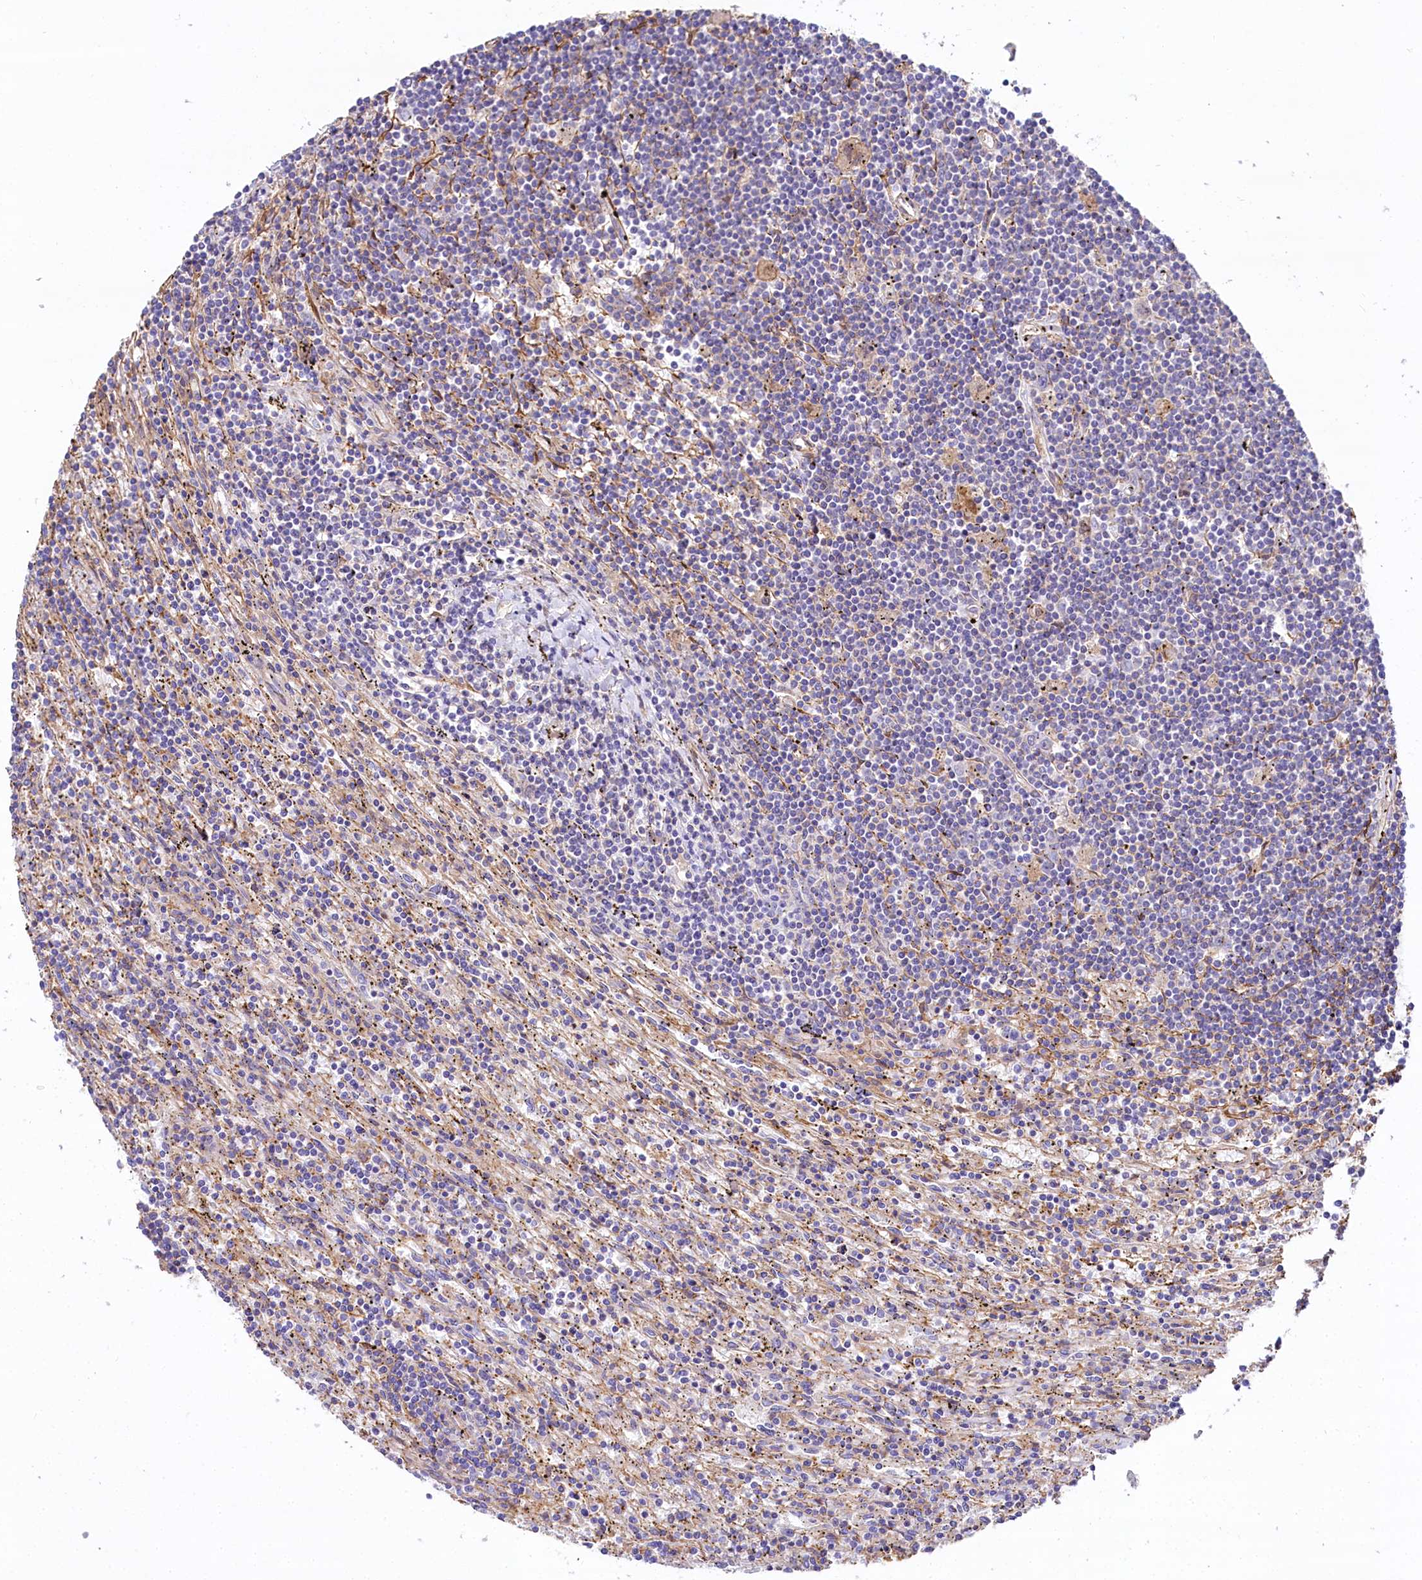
{"staining": {"intensity": "negative", "quantity": "none", "location": "none"}, "tissue": "lymphoma", "cell_type": "Tumor cells", "image_type": "cancer", "snomed": [{"axis": "morphology", "description": "Malignant lymphoma, non-Hodgkin's type, Low grade"}, {"axis": "topography", "description": "Spleen"}], "caption": "IHC image of human malignant lymphoma, non-Hodgkin's type (low-grade) stained for a protein (brown), which reveals no expression in tumor cells.", "gene": "FCHSD2", "patient": {"sex": "male", "age": 76}}